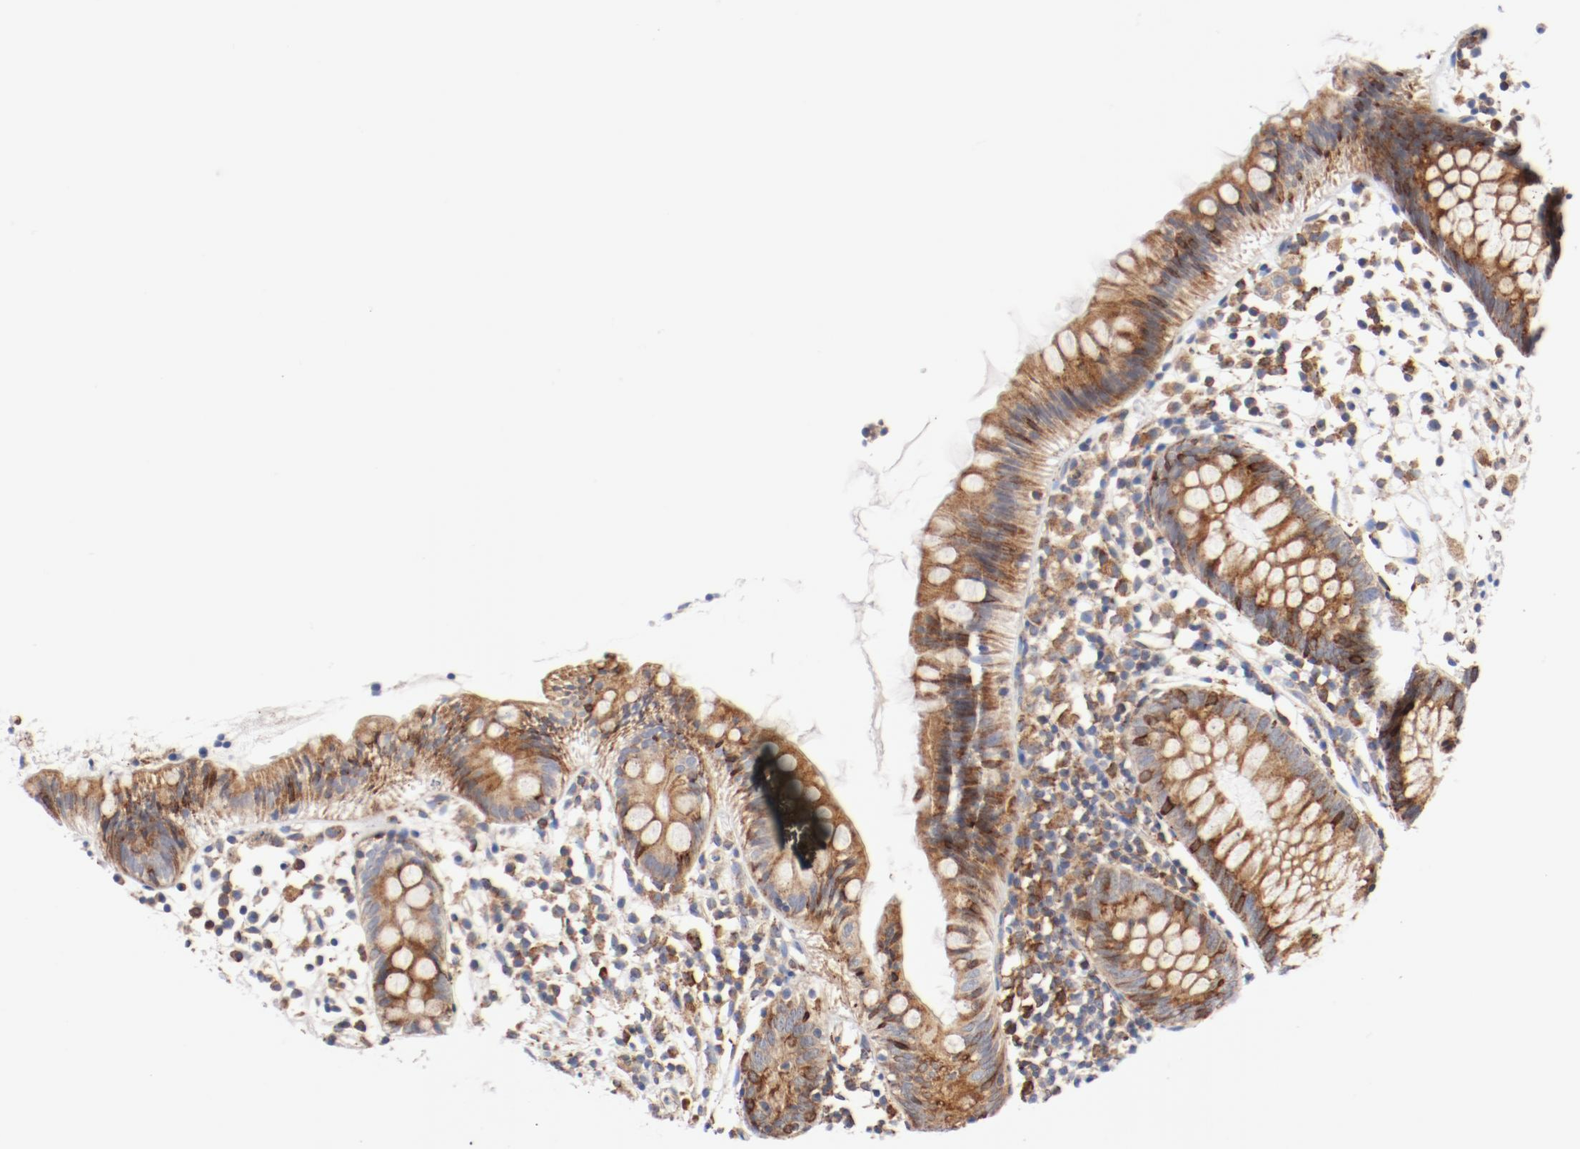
{"staining": {"intensity": "moderate", "quantity": ">75%", "location": "cytoplasmic/membranous"}, "tissue": "appendix", "cell_type": "Glandular cells", "image_type": "normal", "snomed": [{"axis": "morphology", "description": "Normal tissue, NOS"}, {"axis": "topography", "description": "Appendix"}], "caption": "This is a histology image of immunohistochemistry staining of benign appendix, which shows moderate positivity in the cytoplasmic/membranous of glandular cells.", "gene": "PDPK1", "patient": {"sex": "male", "age": 38}}